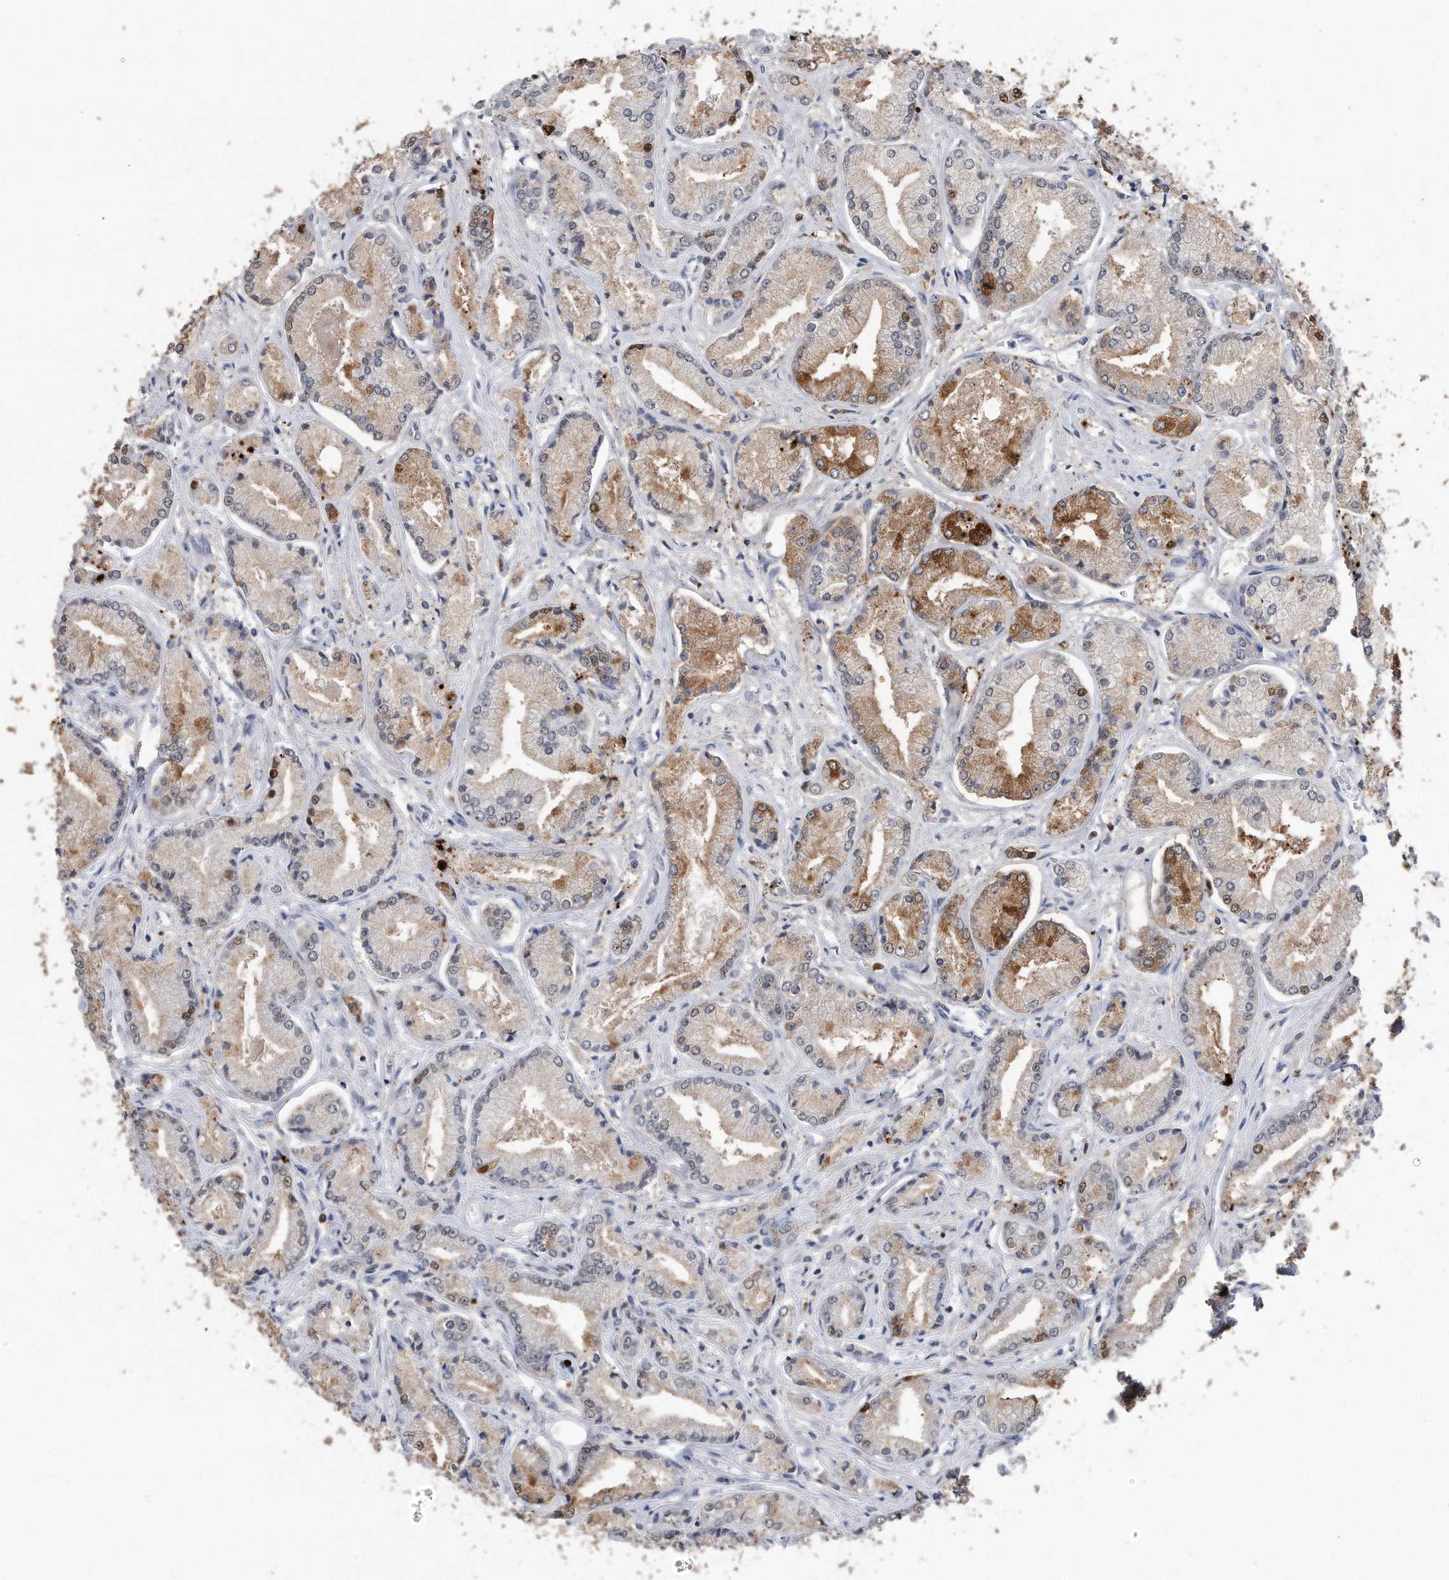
{"staining": {"intensity": "moderate", "quantity": "25%-75%", "location": "cytoplasmic/membranous,nuclear"}, "tissue": "prostate cancer", "cell_type": "Tumor cells", "image_type": "cancer", "snomed": [{"axis": "morphology", "description": "Adenocarcinoma, Low grade"}, {"axis": "topography", "description": "Prostate"}], "caption": "A high-resolution photomicrograph shows immunohistochemistry (IHC) staining of prostate cancer, which reveals moderate cytoplasmic/membranous and nuclear positivity in approximately 25%-75% of tumor cells.", "gene": "PCNA", "patient": {"sex": "male", "age": 60}}